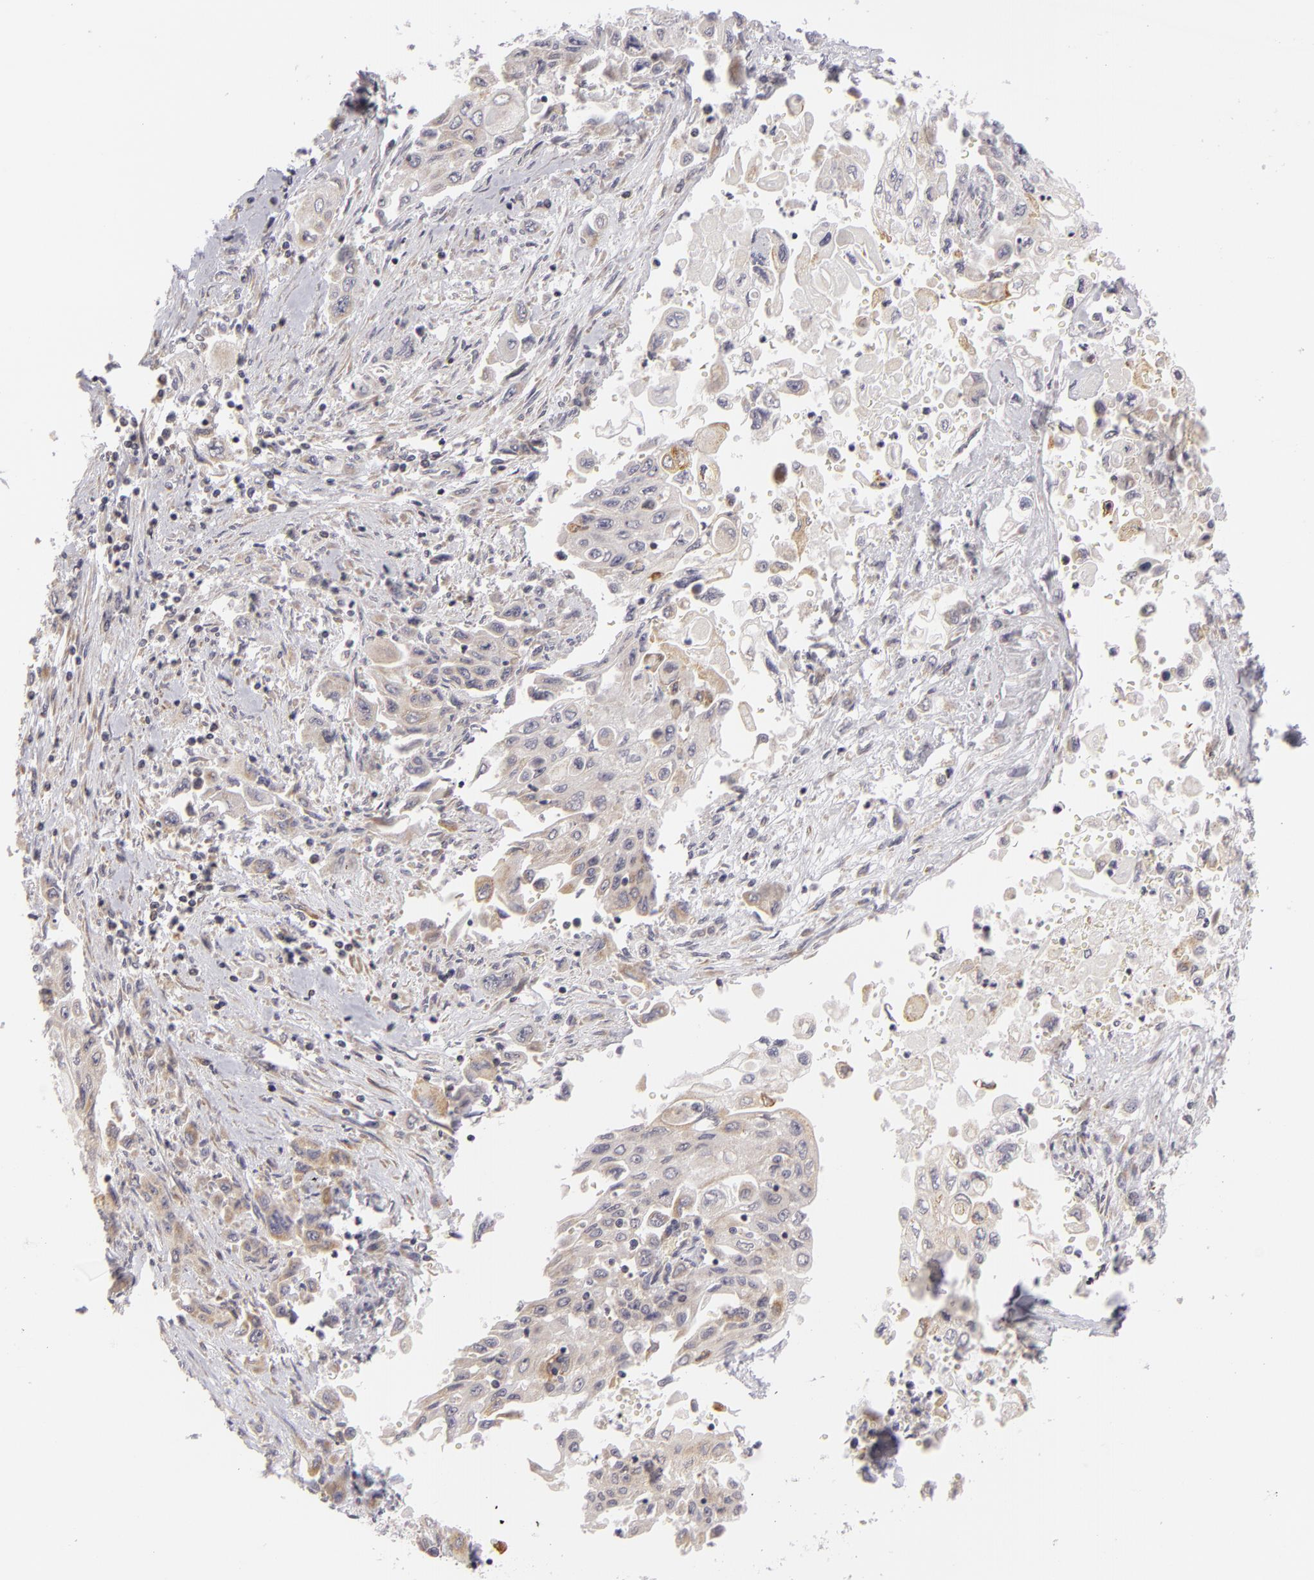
{"staining": {"intensity": "weak", "quantity": "25%-75%", "location": "cytoplasmic/membranous"}, "tissue": "pancreatic cancer", "cell_type": "Tumor cells", "image_type": "cancer", "snomed": [{"axis": "morphology", "description": "Adenocarcinoma, NOS"}, {"axis": "topography", "description": "Pancreas"}], "caption": "An immunohistochemistry (IHC) photomicrograph of neoplastic tissue is shown. Protein staining in brown highlights weak cytoplasmic/membranous positivity in pancreatic adenocarcinoma within tumor cells.", "gene": "ATP2B3", "patient": {"sex": "male", "age": 70}}